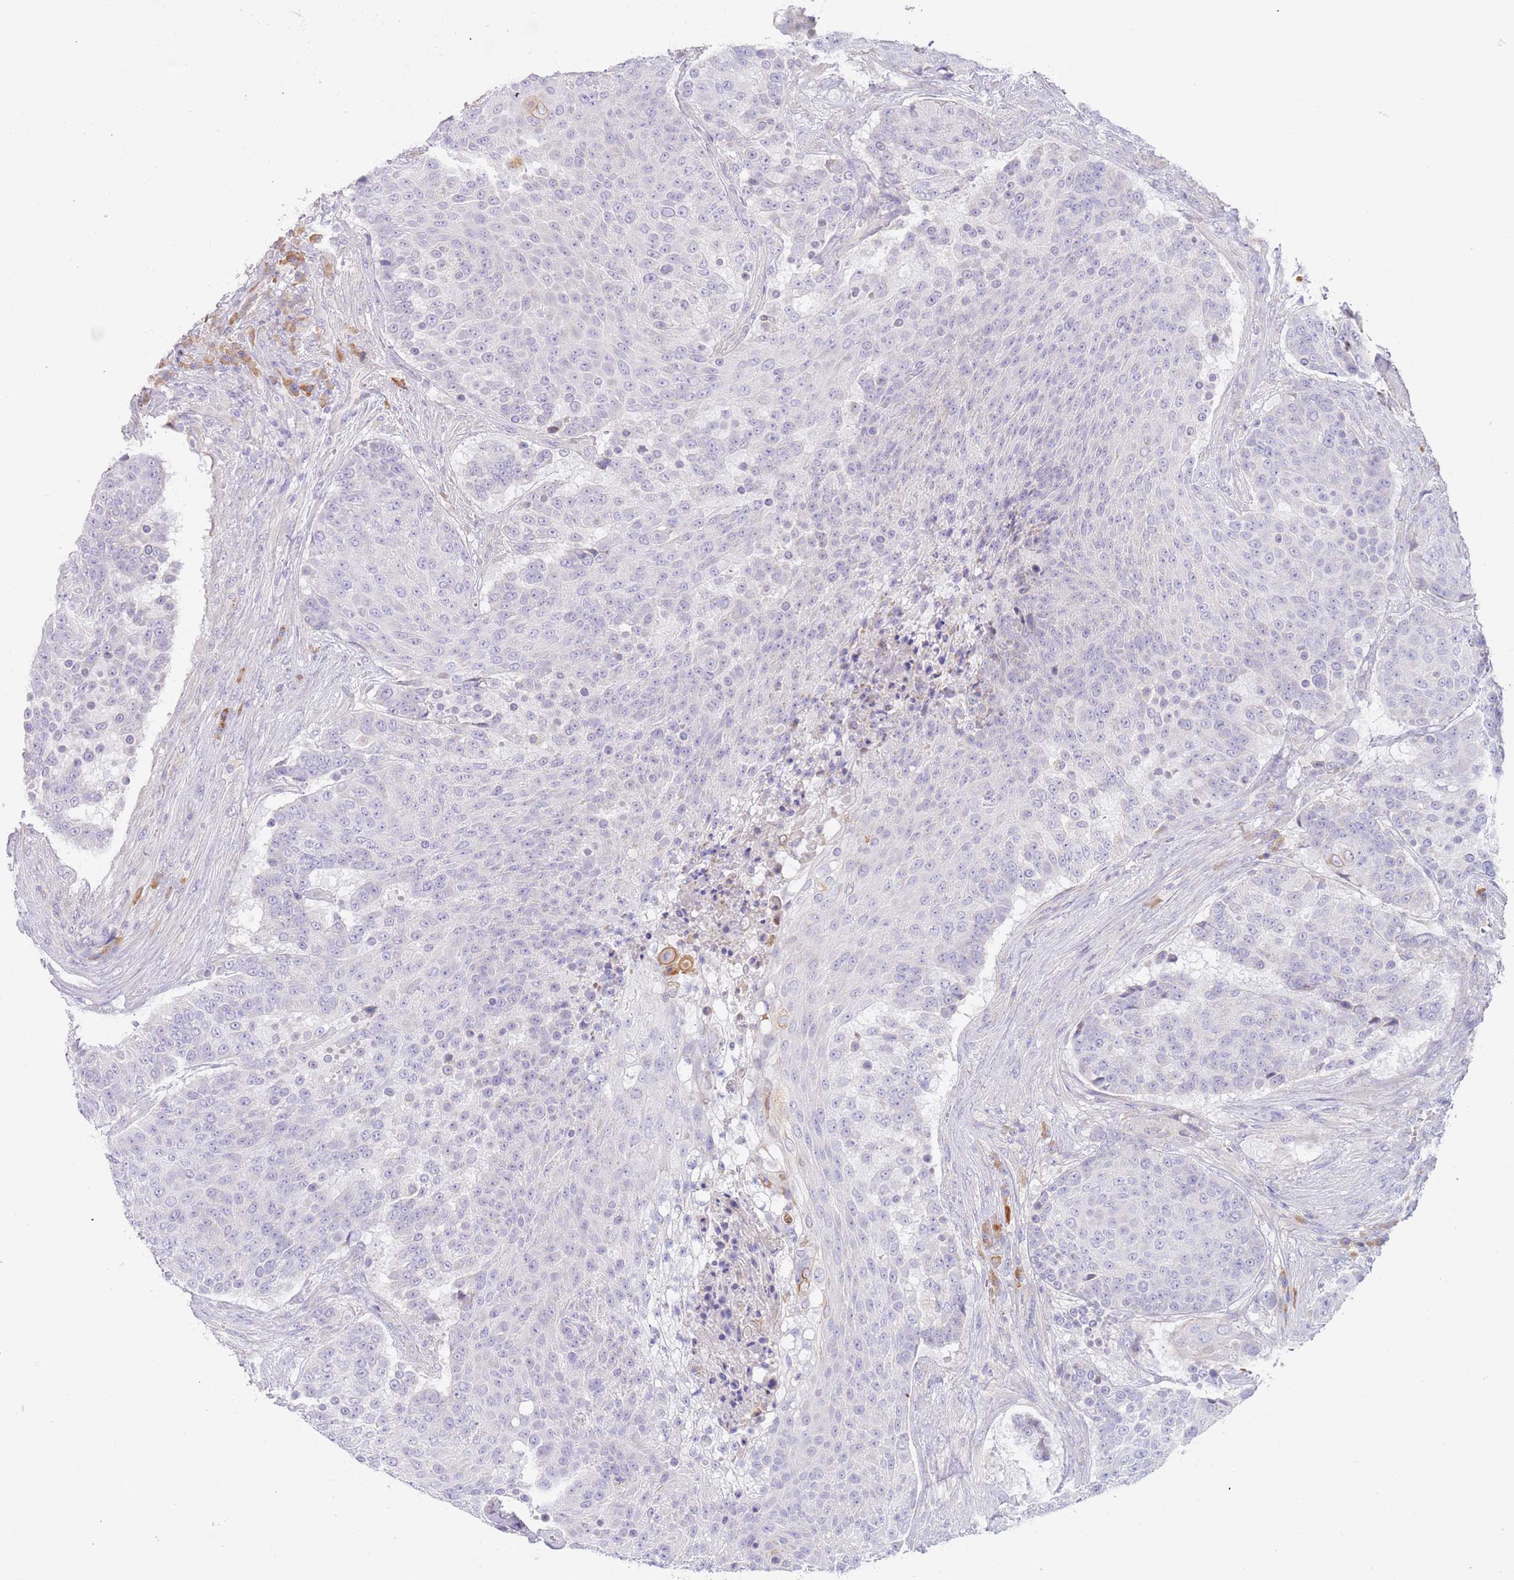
{"staining": {"intensity": "moderate", "quantity": "<25%", "location": "cytoplasmic/membranous"}, "tissue": "urothelial cancer", "cell_type": "Tumor cells", "image_type": "cancer", "snomed": [{"axis": "morphology", "description": "Urothelial carcinoma, High grade"}, {"axis": "topography", "description": "Urinary bladder"}], "caption": "Urothelial carcinoma (high-grade) tissue shows moderate cytoplasmic/membranous positivity in approximately <25% of tumor cells", "gene": "CCDC149", "patient": {"sex": "female", "age": 63}}